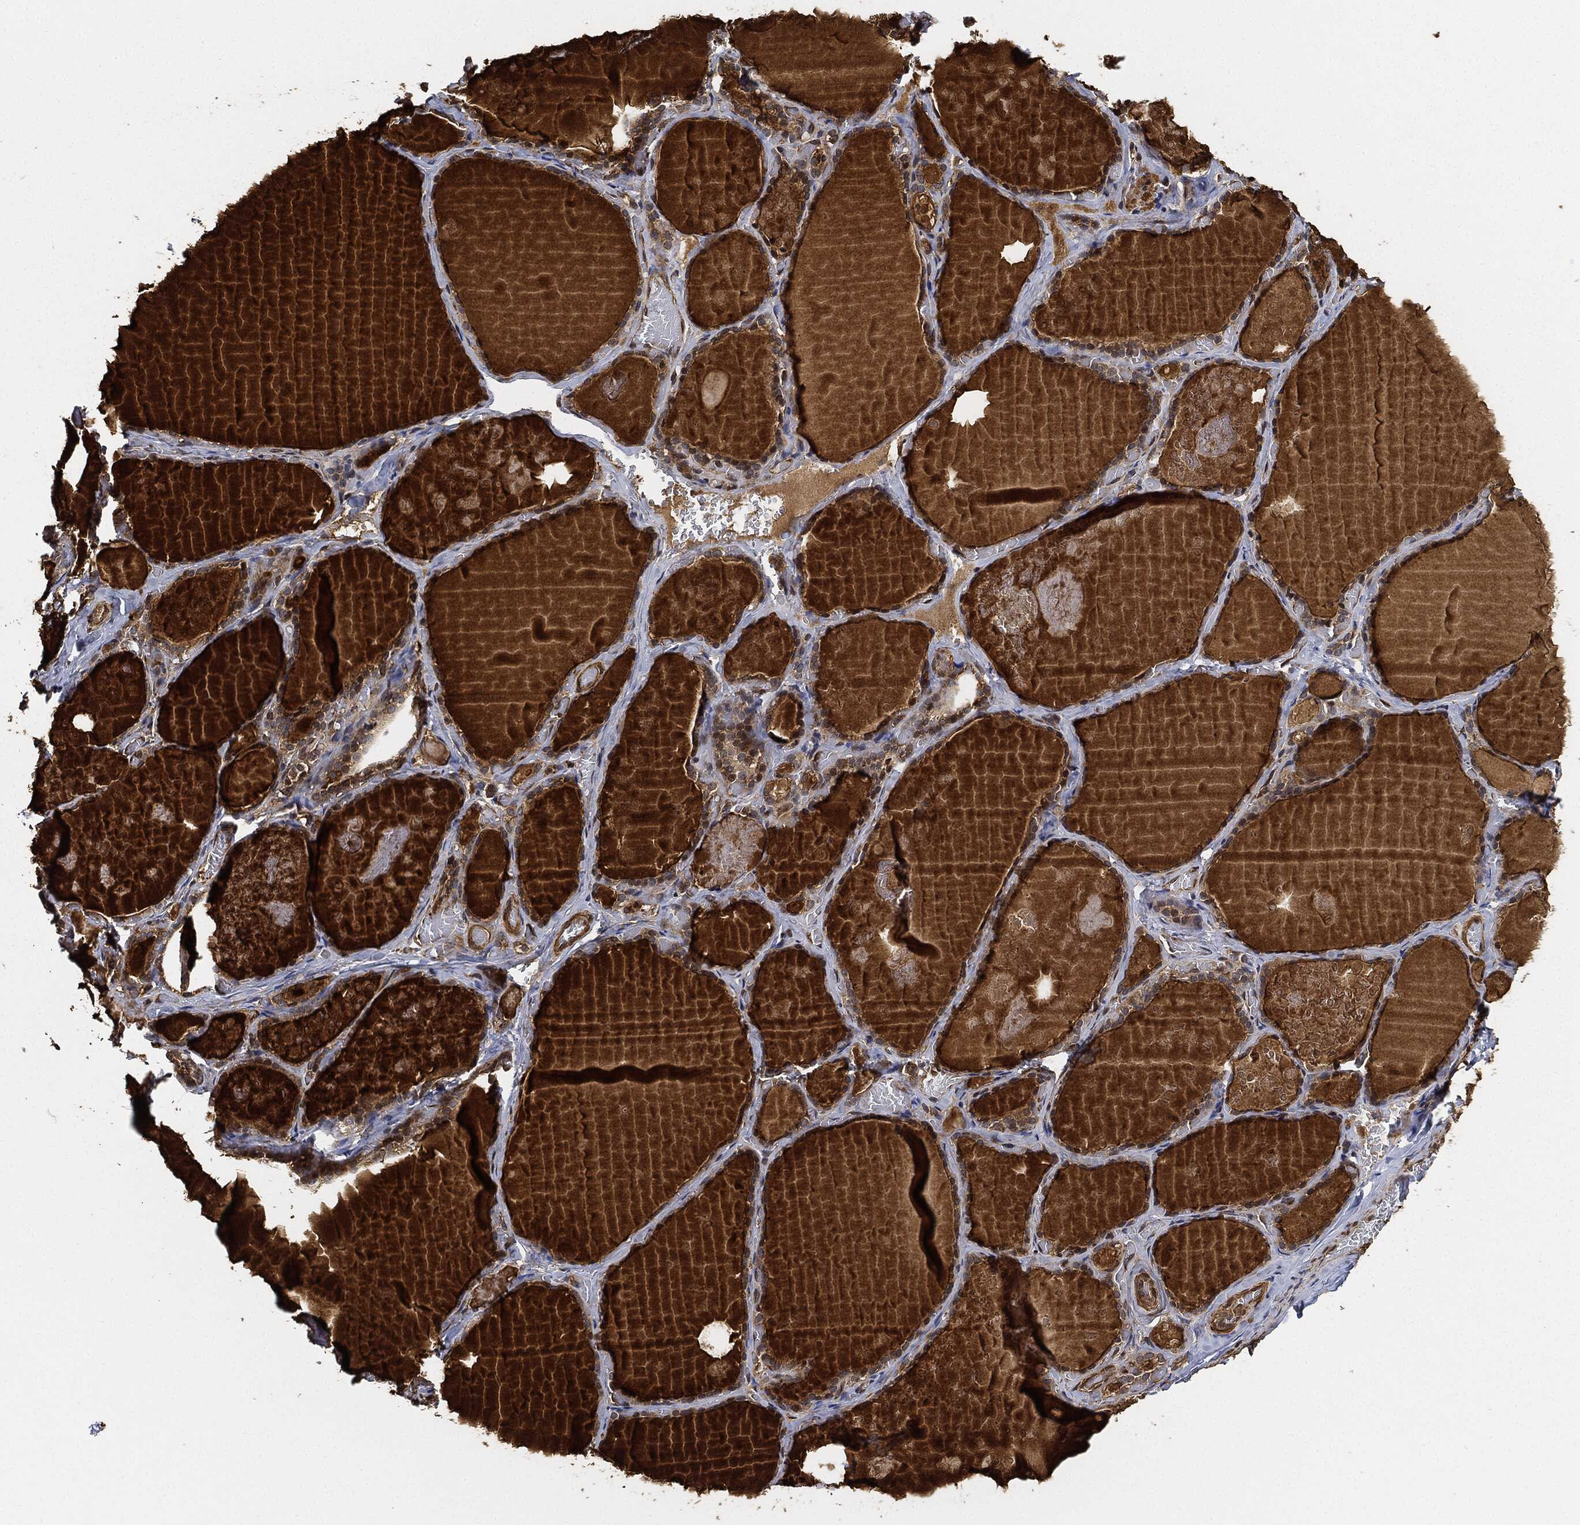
{"staining": {"intensity": "moderate", "quantity": "<25%", "location": "cytoplasmic/membranous"}, "tissue": "thyroid gland", "cell_type": "Glandular cells", "image_type": "normal", "snomed": [{"axis": "morphology", "description": "Normal tissue, NOS"}, {"axis": "topography", "description": "Thyroid gland"}], "caption": "Immunohistochemical staining of benign thyroid gland exhibits low levels of moderate cytoplasmic/membranous expression in approximately <25% of glandular cells.", "gene": "CEP290", "patient": {"sex": "female", "age": 56}}